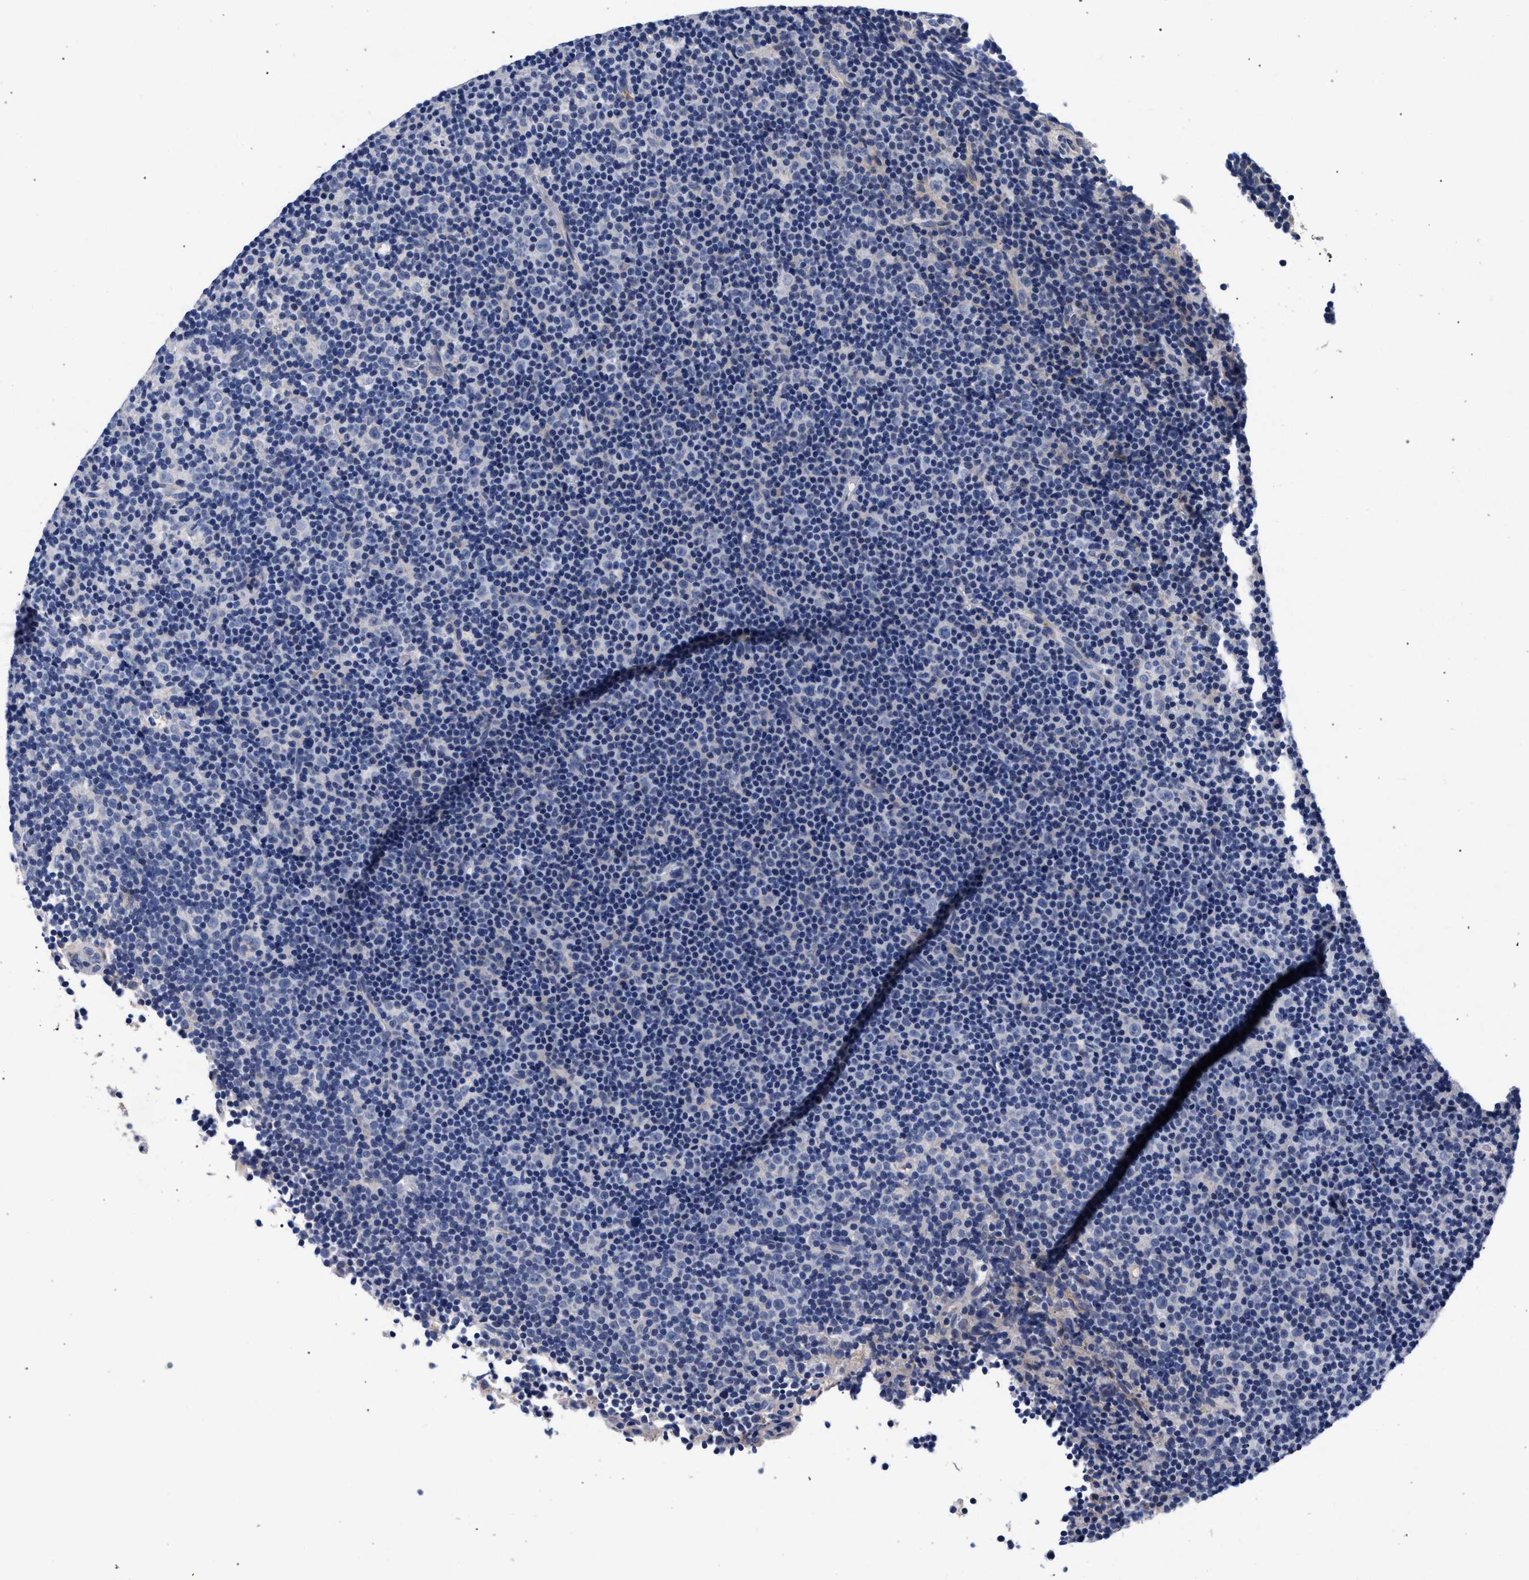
{"staining": {"intensity": "negative", "quantity": "none", "location": "none"}, "tissue": "lymphoma", "cell_type": "Tumor cells", "image_type": "cancer", "snomed": [{"axis": "morphology", "description": "Malignant lymphoma, non-Hodgkin's type, Low grade"}, {"axis": "topography", "description": "Lymph node"}], "caption": "A histopathology image of human malignant lymphoma, non-Hodgkin's type (low-grade) is negative for staining in tumor cells.", "gene": "ACOX1", "patient": {"sex": "female", "age": 67}}